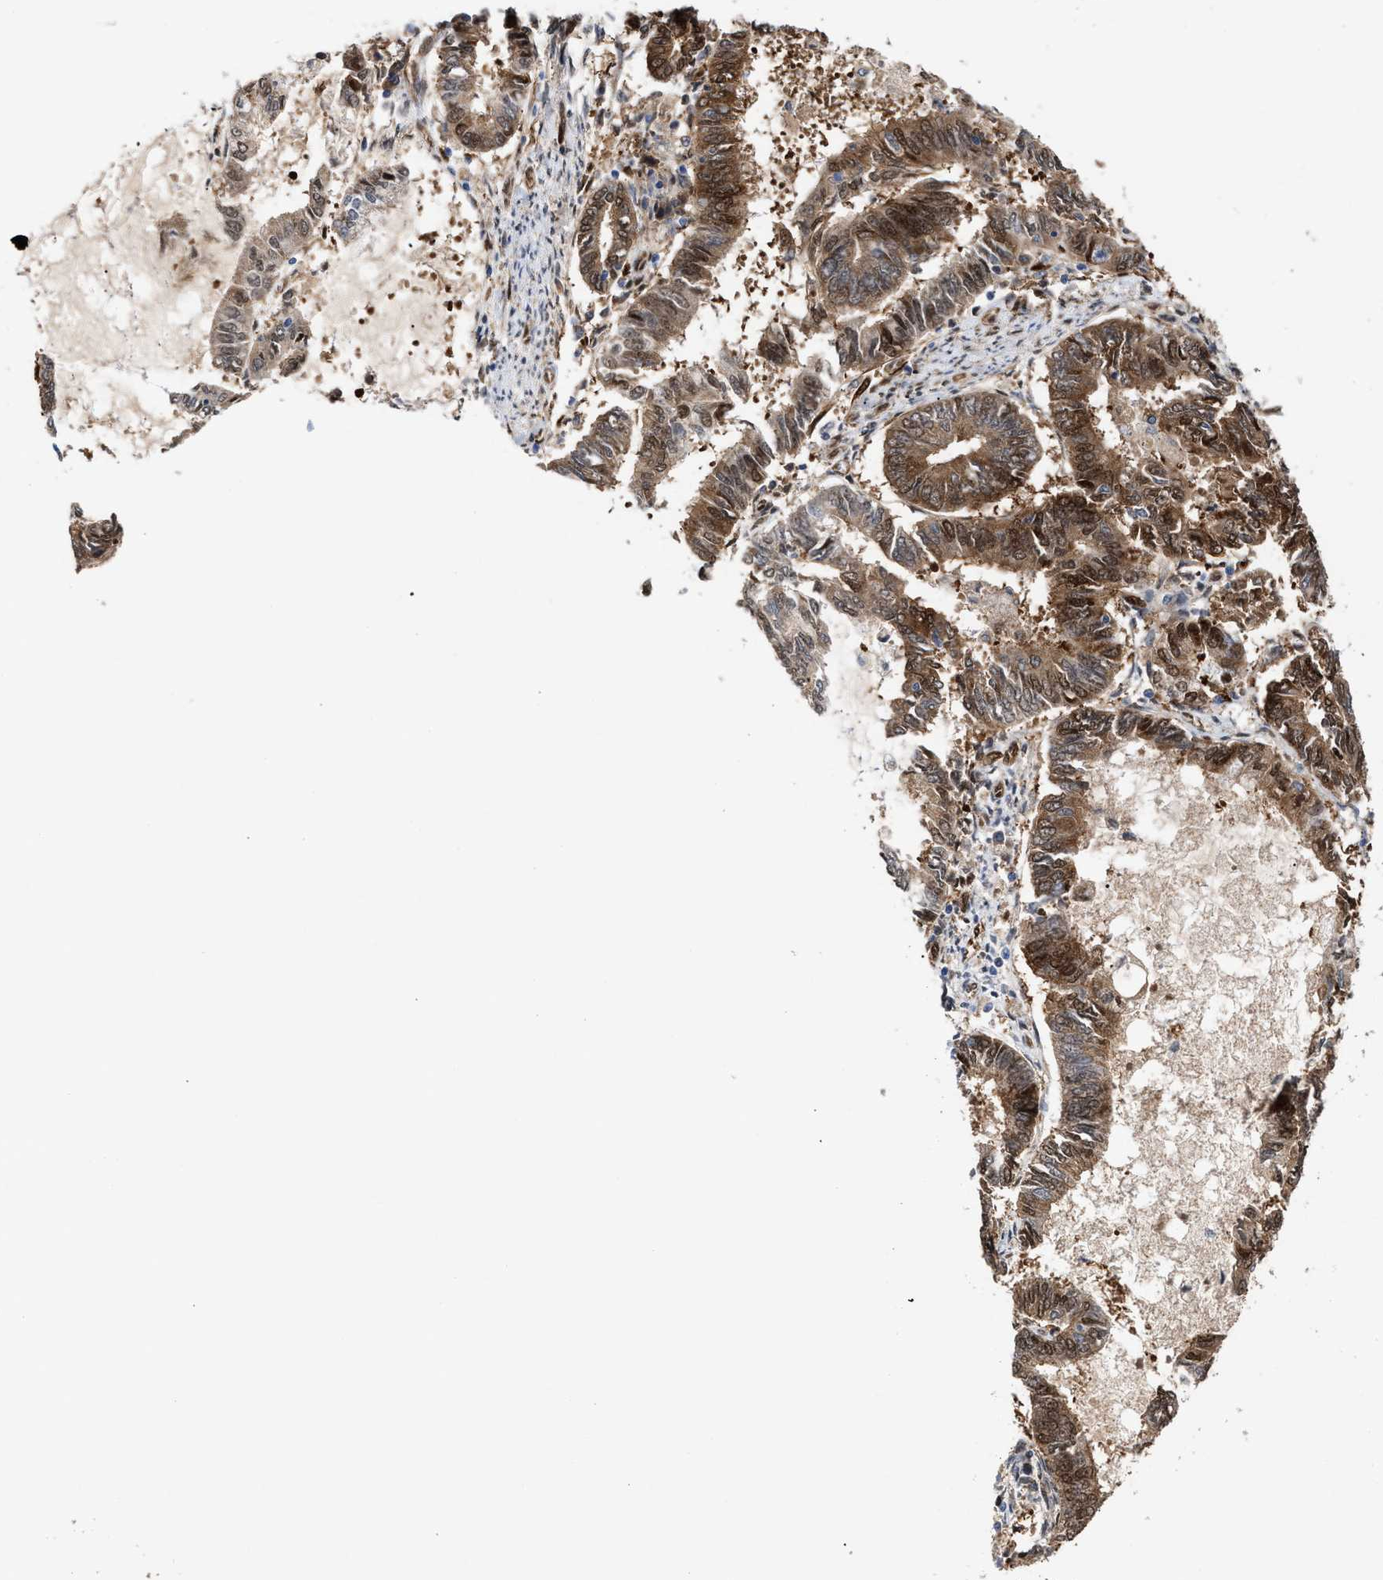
{"staining": {"intensity": "moderate", "quantity": ">75%", "location": "cytoplasmic/membranous,nuclear"}, "tissue": "endometrial cancer", "cell_type": "Tumor cells", "image_type": "cancer", "snomed": [{"axis": "morphology", "description": "Adenocarcinoma, NOS"}, {"axis": "topography", "description": "Endometrium"}], "caption": "This photomicrograph exhibits endometrial adenocarcinoma stained with immunohistochemistry (IHC) to label a protein in brown. The cytoplasmic/membranous and nuclear of tumor cells show moderate positivity for the protein. Nuclei are counter-stained blue.", "gene": "TP53I3", "patient": {"sex": "female", "age": 86}}